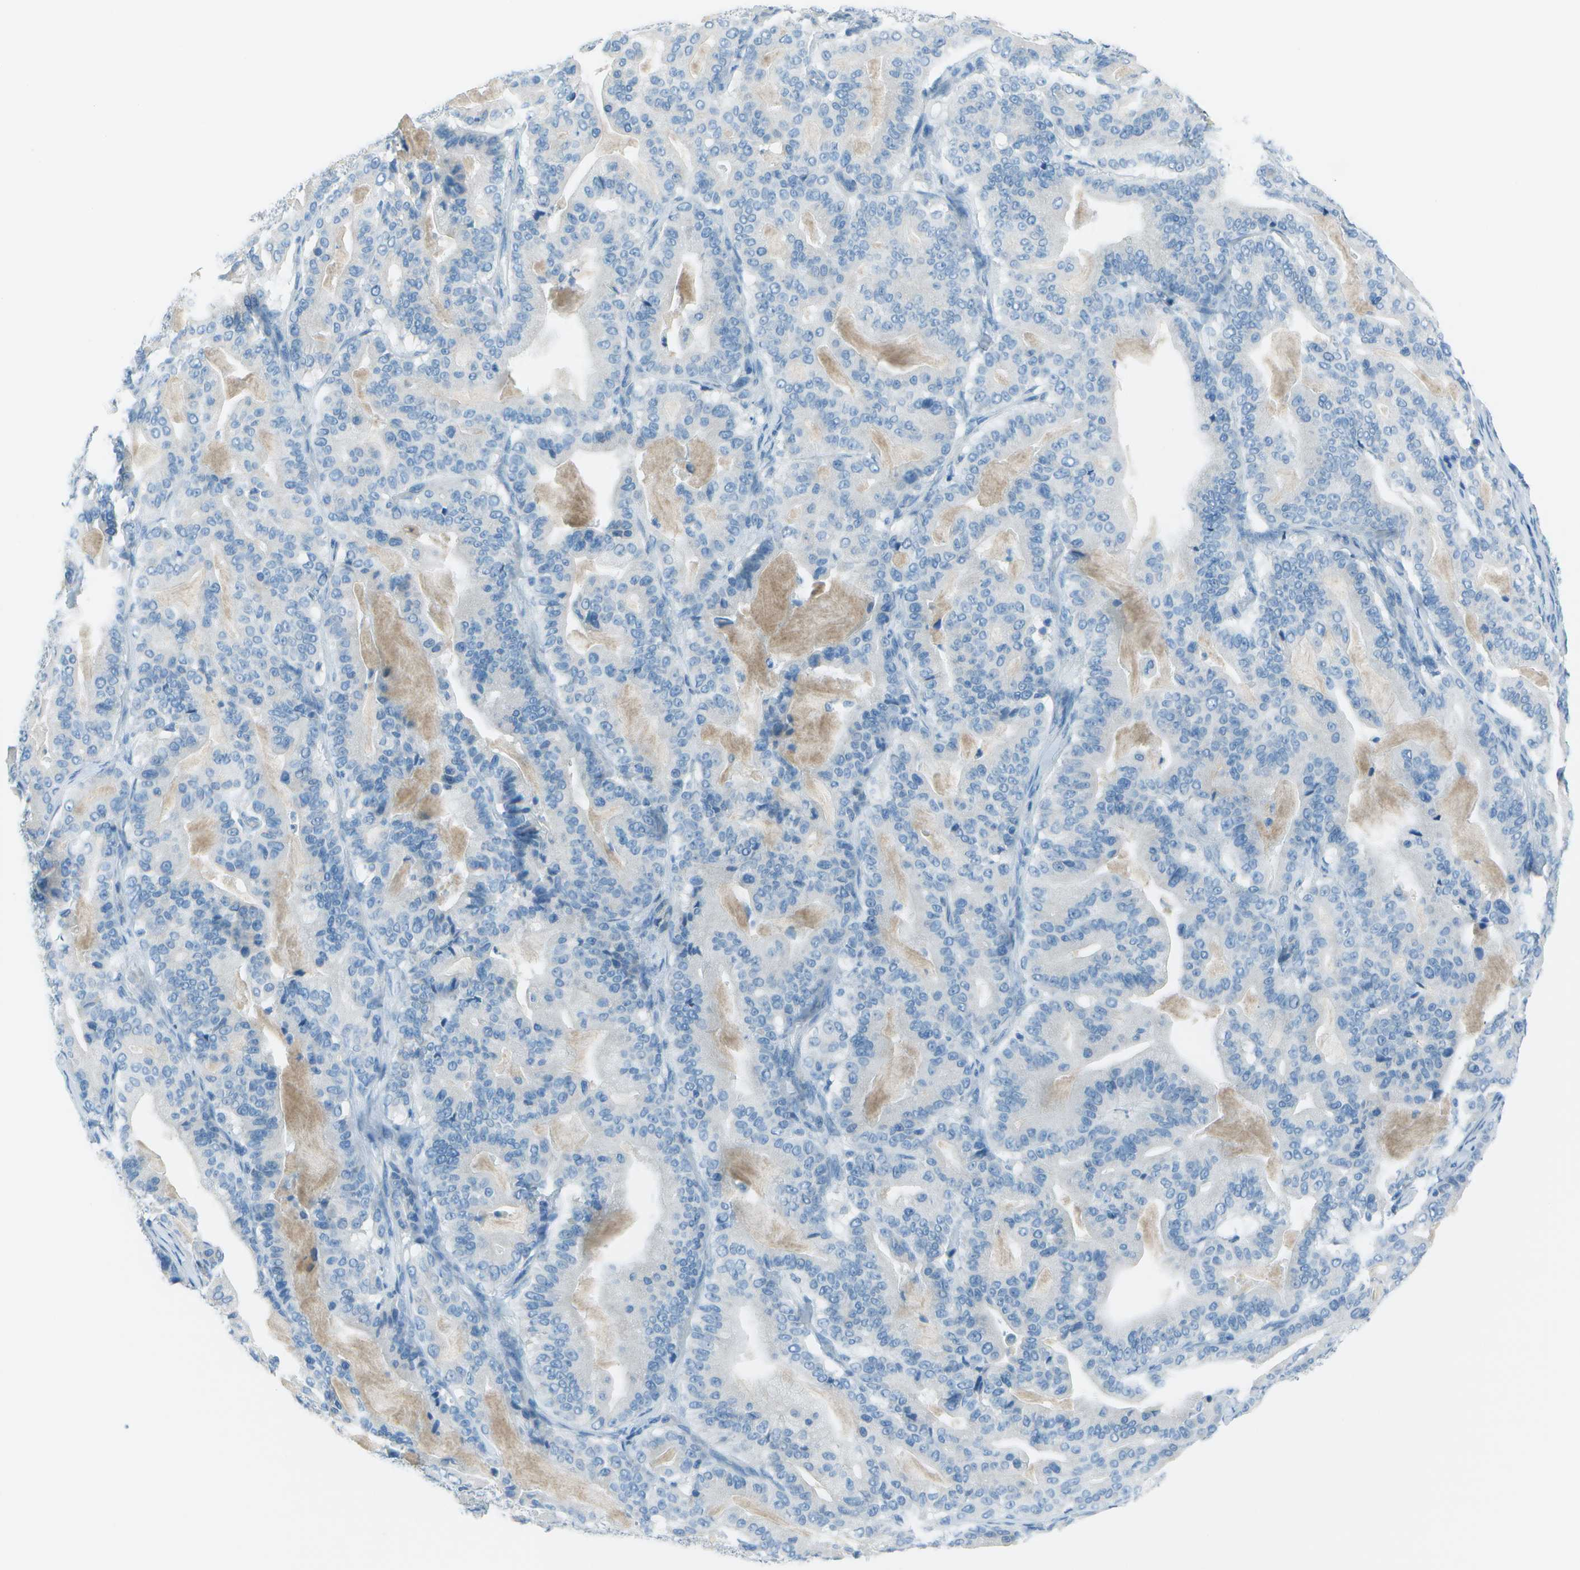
{"staining": {"intensity": "negative", "quantity": "none", "location": "none"}, "tissue": "pancreatic cancer", "cell_type": "Tumor cells", "image_type": "cancer", "snomed": [{"axis": "morphology", "description": "Adenocarcinoma, NOS"}, {"axis": "topography", "description": "Pancreas"}], "caption": "Pancreatic cancer stained for a protein using immunohistochemistry reveals no staining tumor cells.", "gene": "FGF1", "patient": {"sex": "male", "age": 63}}